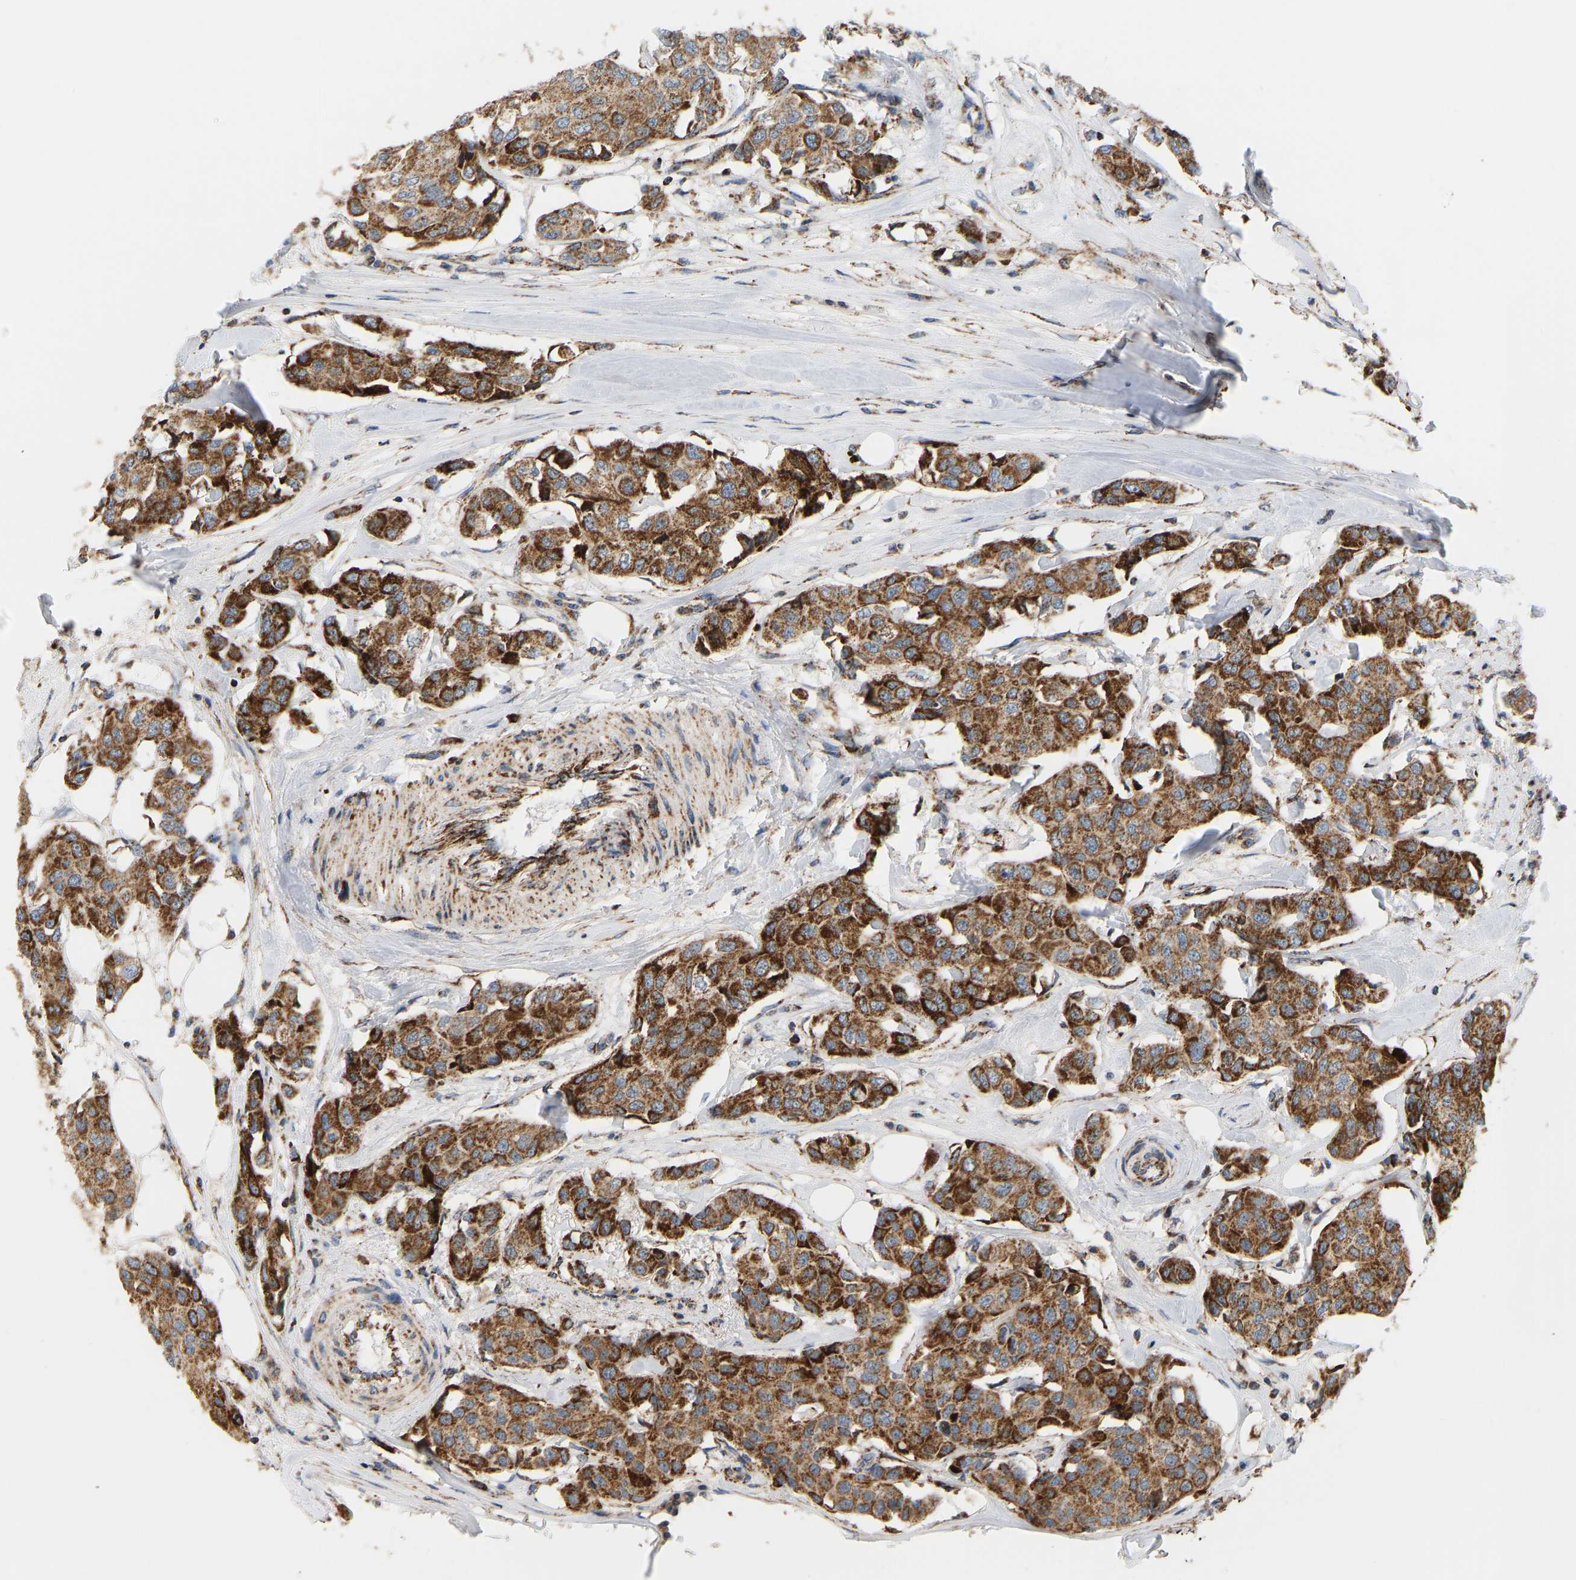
{"staining": {"intensity": "strong", "quantity": ">75%", "location": "cytoplasmic/membranous"}, "tissue": "breast cancer", "cell_type": "Tumor cells", "image_type": "cancer", "snomed": [{"axis": "morphology", "description": "Duct carcinoma"}, {"axis": "topography", "description": "Breast"}], "caption": "High-power microscopy captured an immunohistochemistry image of breast cancer, revealing strong cytoplasmic/membranous staining in approximately >75% of tumor cells. (IHC, brightfield microscopy, high magnification).", "gene": "GPSM2", "patient": {"sex": "female", "age": 80}}